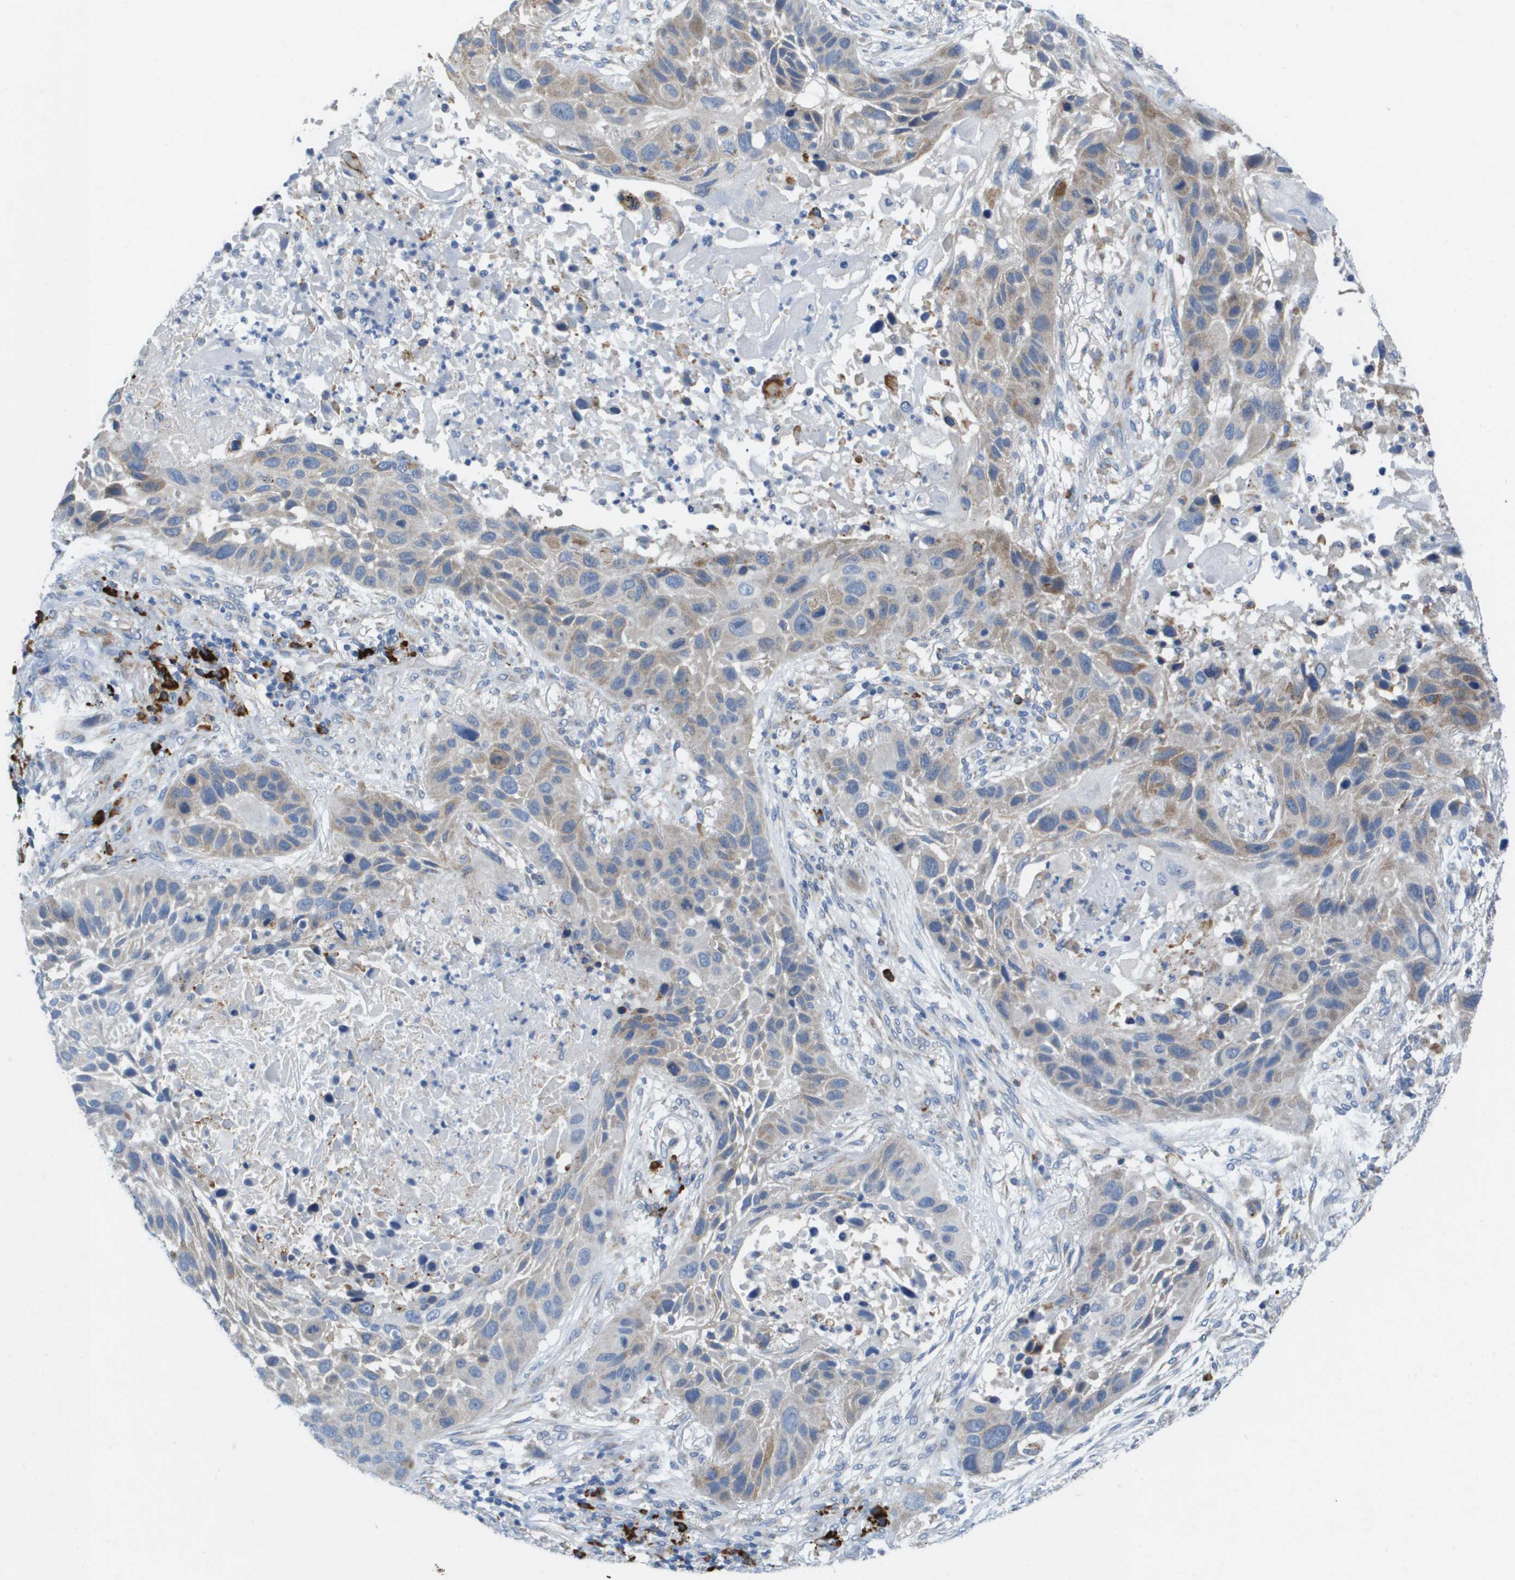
{"staining": {"intensity": "weak", "quantity": "<25%", "location": "cytoplasmic/membranous"}, "tissue": "lung cancer", "cell_type": "Tumor cells", "image_type": "cancer", "snomed": [{"axis": "morphology", "description": "Squamous cell carcinoma, NOS"}, {"axis": "topography", "description": "Lung"}], "caption": "Immunohistochemistry photomicrograph of squamous cell carcinoma (lung) stained for a protein (brown), which reveals no staining in tumor cells.", "gene": "CD3G", "patient": {"sex": "male", "age": 57}}